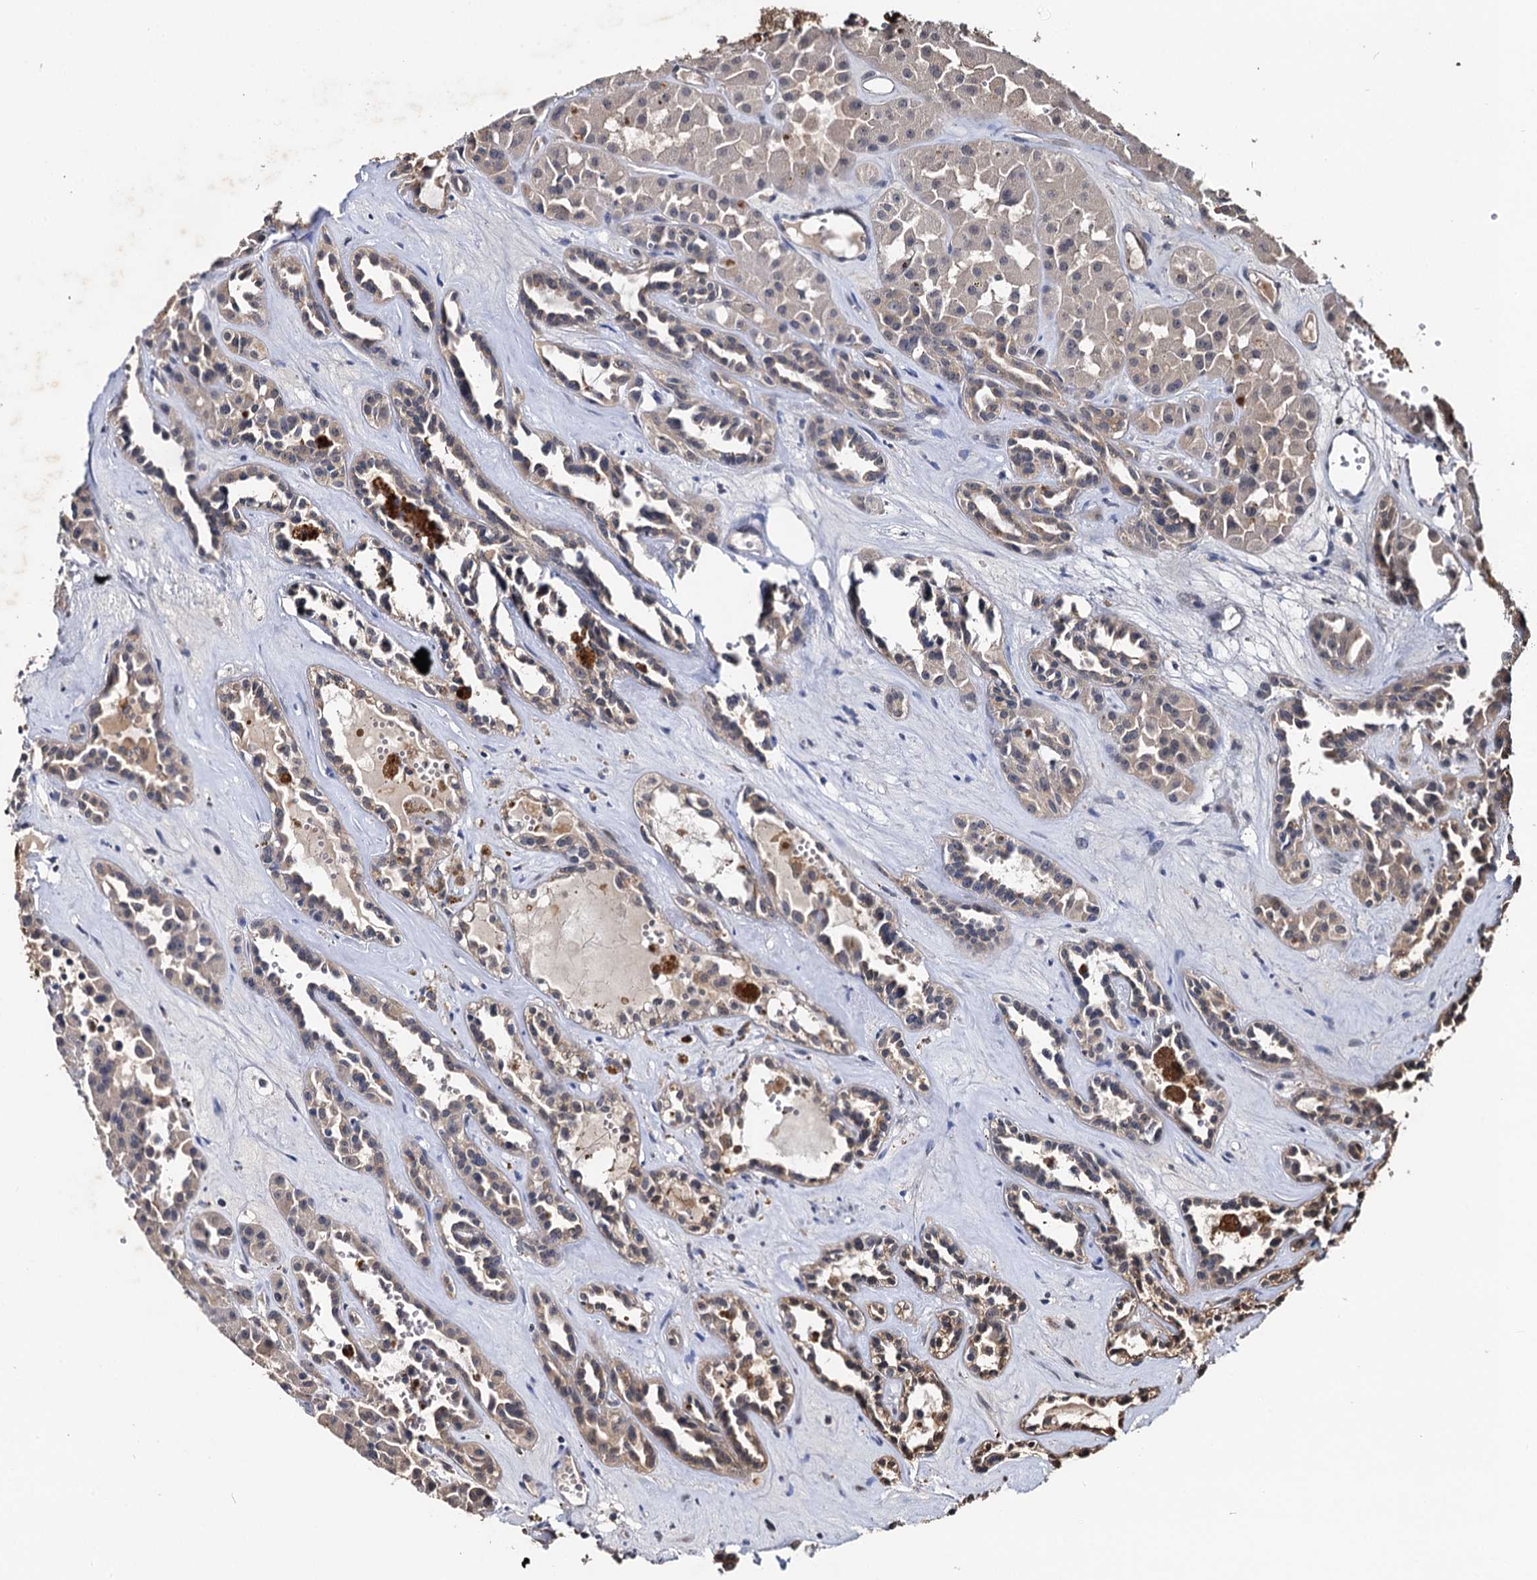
{"staining": {"intensity": "moderate", "quantity": "<25%", "location": "cytoplasmic/membranous"}, "tissue": "renal cancer", "cell_type": "Tumor cells", "image_type": "cancer", "snomed": [{"axis": "morphology", "description": "Carcinoma, NOS"}, {"axis": "topography", "description": "Kidney"}], "caption": "Immunohistochemistry (IHC) (DAB (3,3'-diaminobenzidine)) staining of renal cancer shows moderate cytoplasmic/membranous protein expression in about <25% of tumor cells.", "gene": "SLC46A3", "patient": {"sex": "female", "age": 75}}